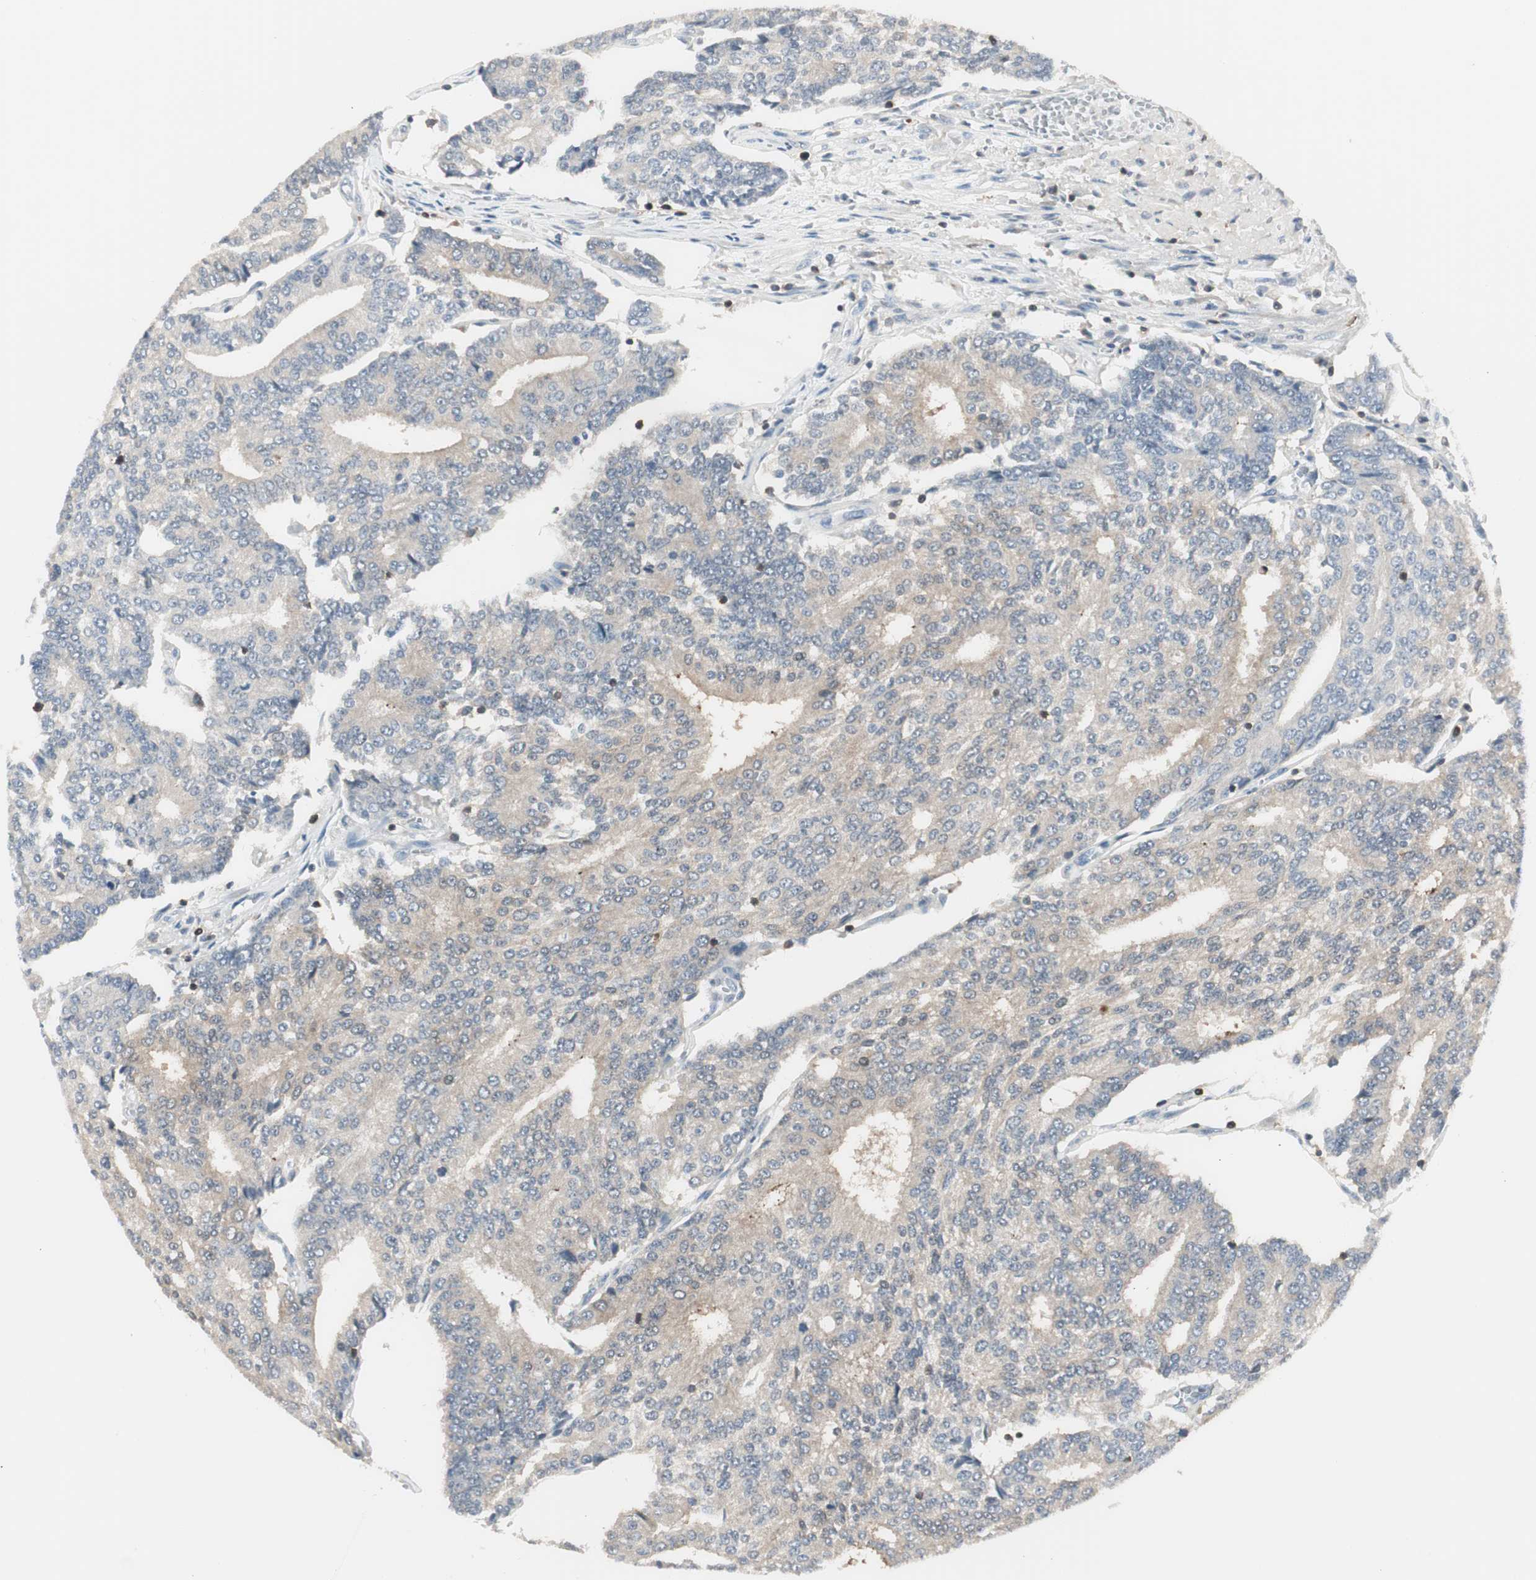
{"staining": {"intensity": "weak", "quantity": ">75%", "location": "cytoplasmic/membranous"}, "tissue": "prostate cancer", "cell_type": "Tumor cells", "image_type": "cancer", "snomed": [{"axis": "morphology", "description": "Adenocarcinoma, High grade"}, {"axis": "topography", "description": "Prostate"}], "caption": "The micrograph exhibits staining of prostate cancer, revealing weak cytoplasmic/membranous protein positivity (brown color) within tumor cells.", "gene": "SLC9A3R1", "patient": {"sex": "male", "age": 55}}